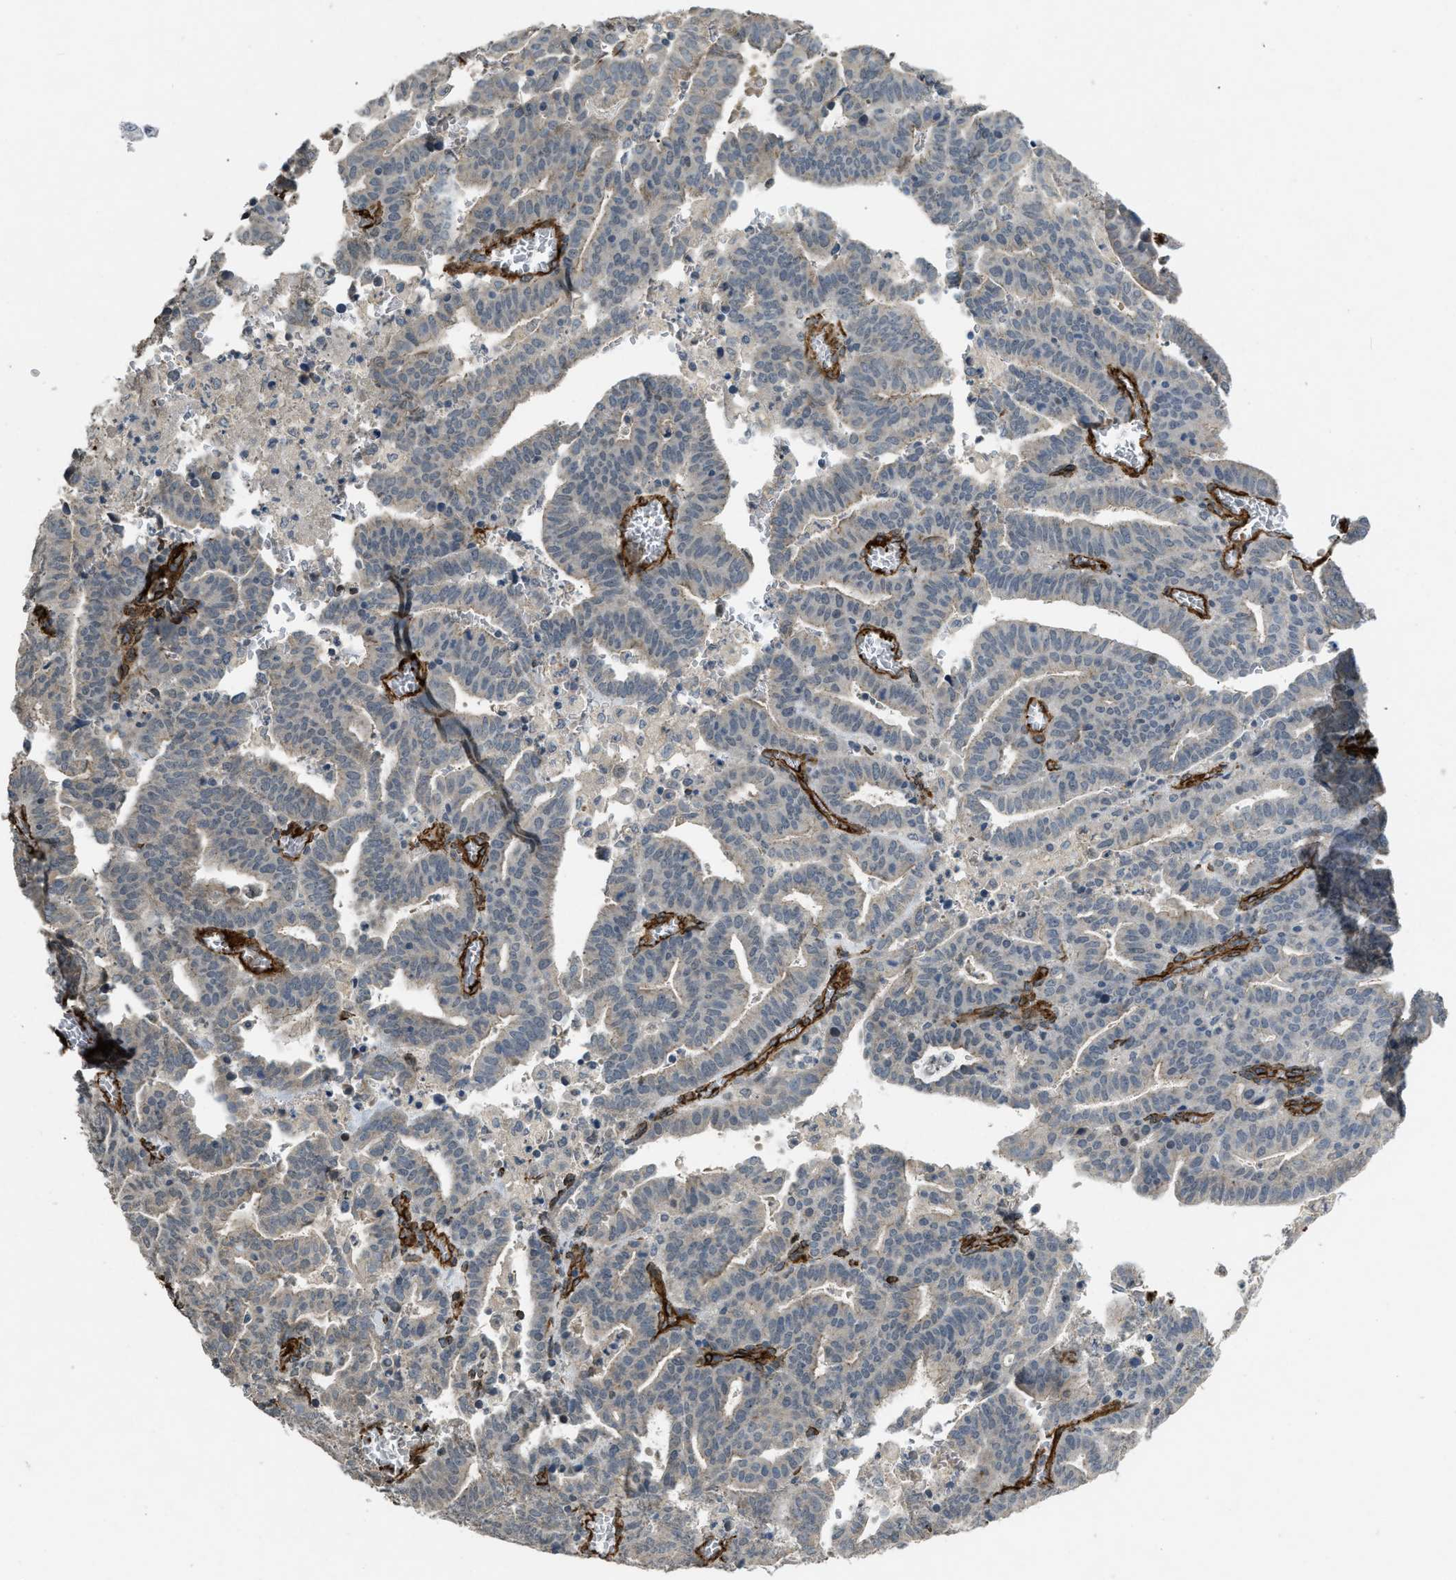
{"staining": {"intensity": "negative", "quantity": "none", "location": "none"}, "tissue": "endometrial cancer", "cell_type": "Tumor cells", "image_type": "cancer", "snomed": [{"axis": "morphology", "description": "Adenocarcinoma, NOS"}, {"axis": "topography", "description": "Uterus"}], "caption": "This image is of endometrial cancer stained with immunohistochemistry to label a protein in brown with the nuclei are counter-stained blue. There is no positivity in tumor cells. Nuclei are stained in blue.", "gene": "NMB", "patient": {"sex": "female", "age": 83}}